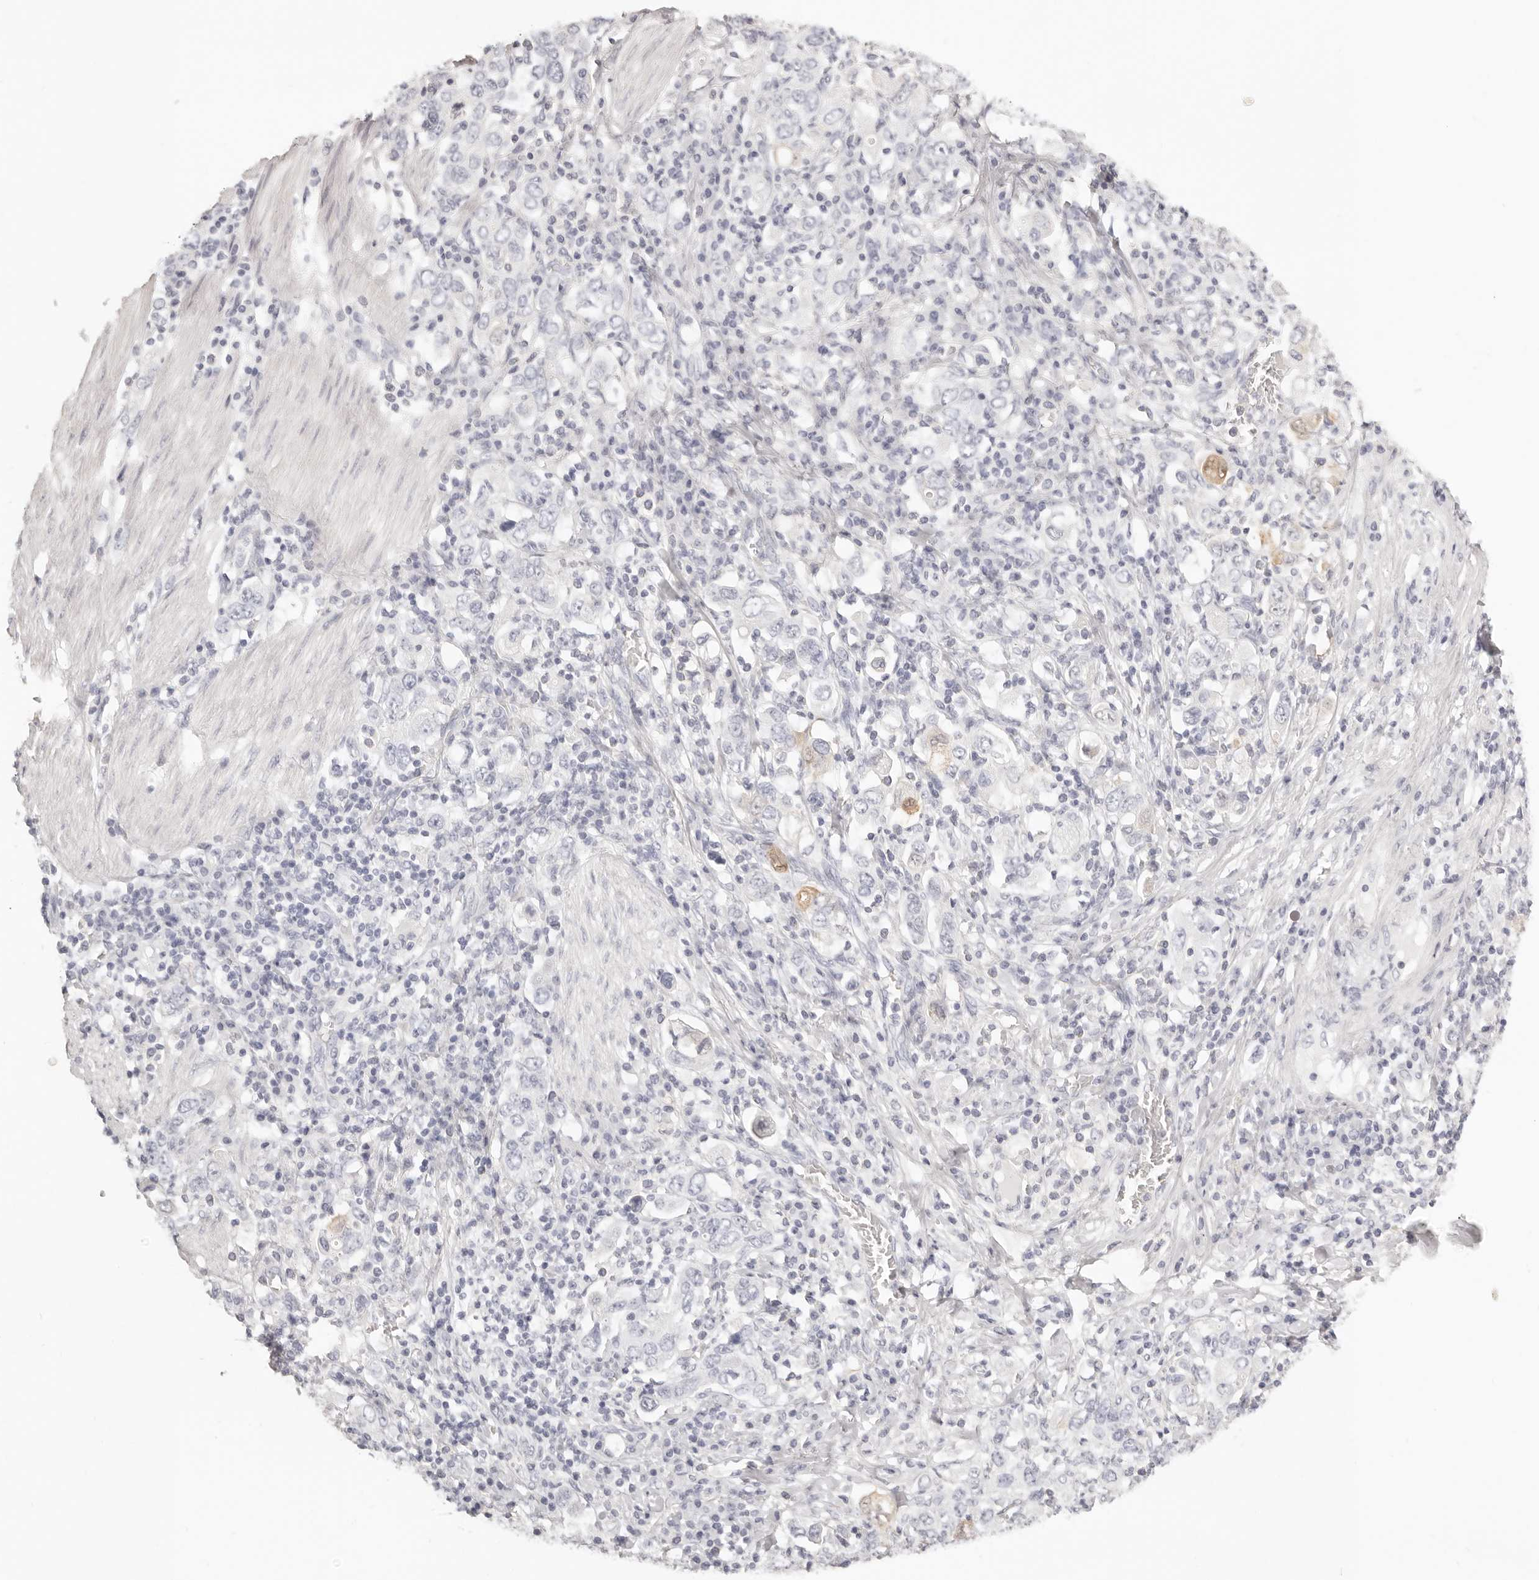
{"staining": {"intensity": "negative", "quantity": "none", "location": "none"}, "tissue": "stomach cancer", "cell_type": "Tumor cells", "image_type": "cancer", "snomed": [{"axis": "morphology", "description": "Adenocarcinoma, NOS"}, {"axis": "topography", "description": "Stomach, upper"}], "caption": "An immunohistochemistry image of stomach adenocarcinoma is shown. There is no staining in tumor cells of stomach adenocarcinoma.", "gene": "FABP1", "patient": {"sex": "male", "age": 62}}